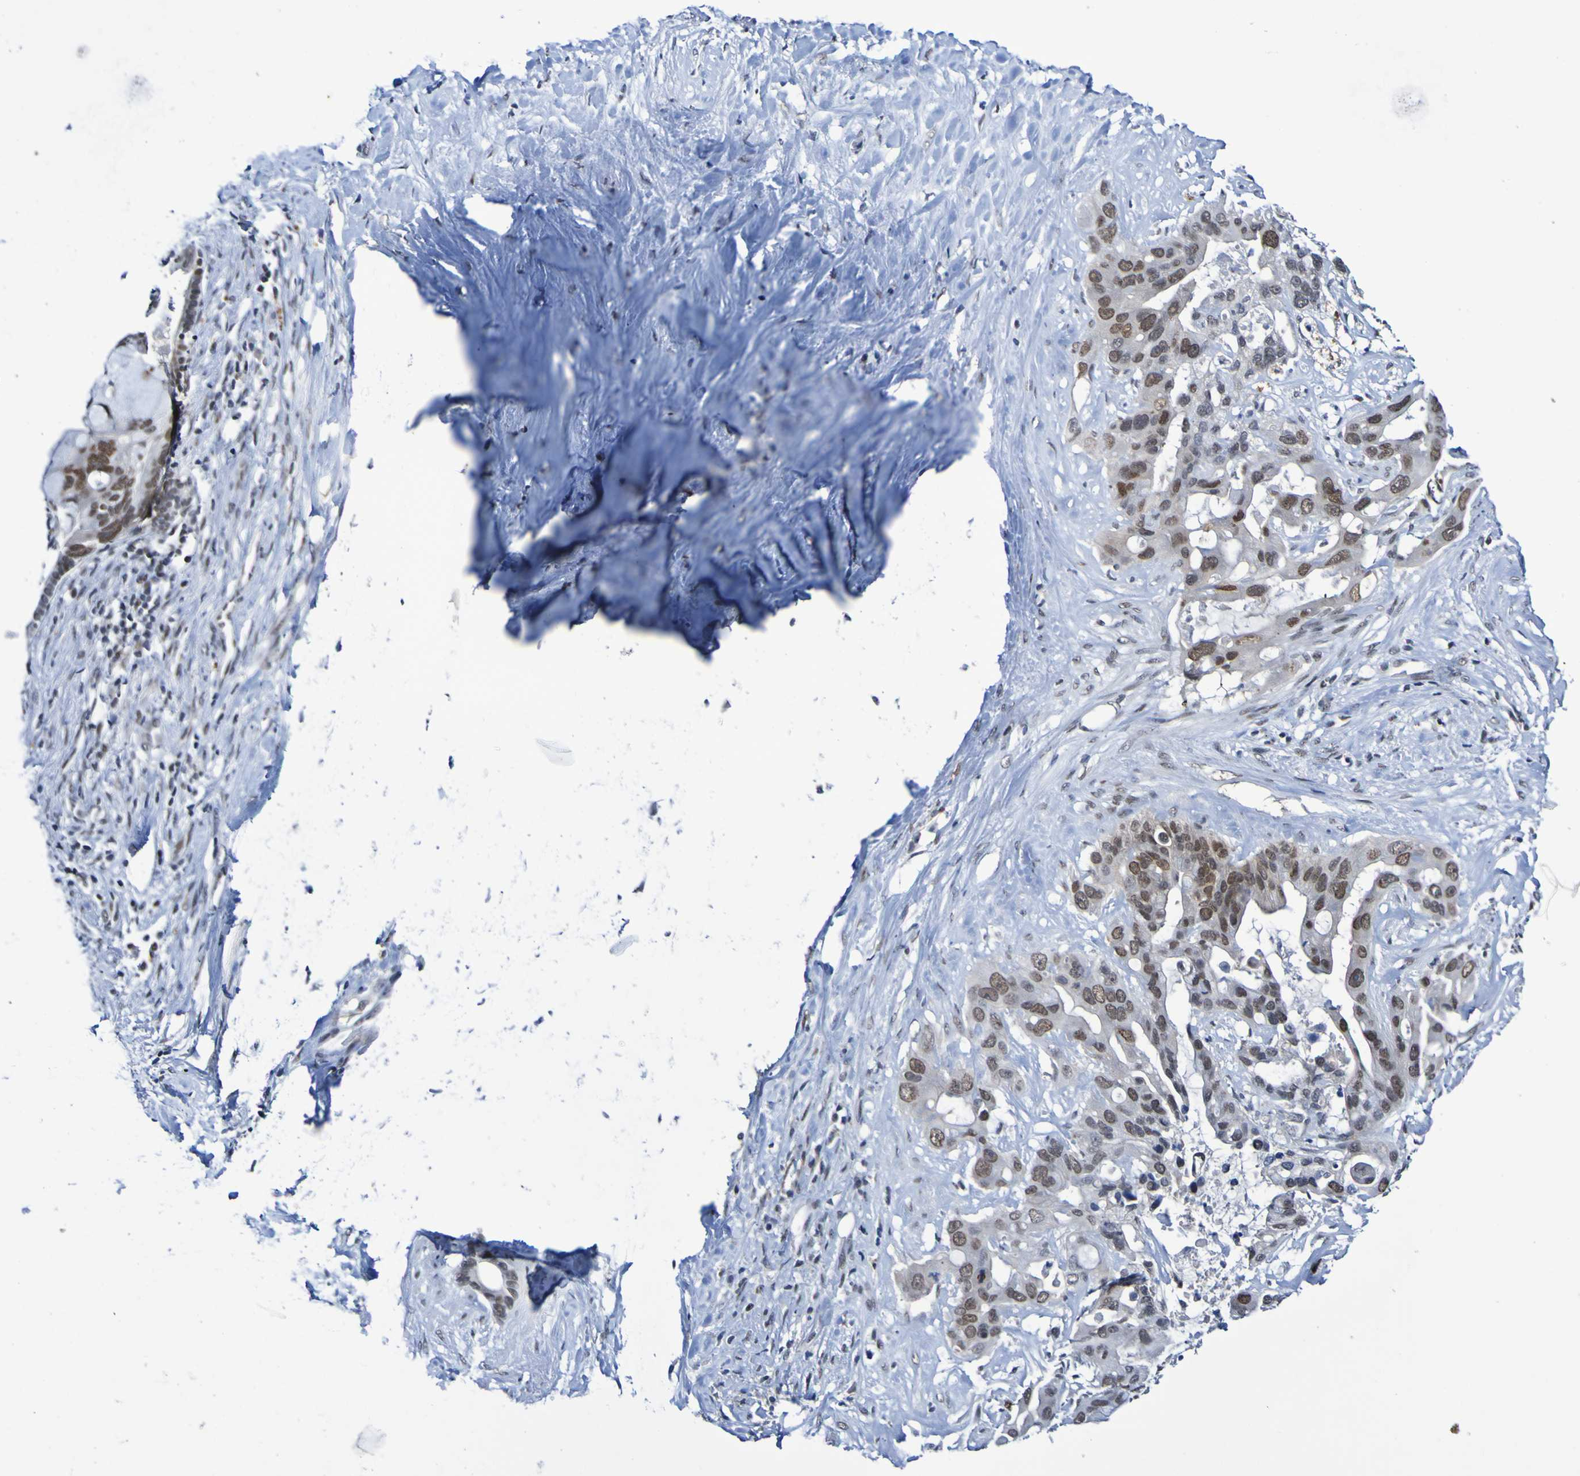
{"staining": {"intensity": "moderate", "quantity": ">75%", "location": "nuclear"}, "tissue": "liver cancer", "cell_type": "Tumor cells", "image_type": "cancer", "snomed": [{"axis": "morphology", "description": "Cholangiocarcinoma"}, {"axis": "topography", "description": "Liver"}], "caption": "IHC (DAB (3,3'-diaminobenzidine)) staining of liver cancer (cholangiocarcinoma) demonstrates moderate nuclear protein expression in approximately >75% of tumor cells.", "gene": "PCGF1", "patient": {"sex": "female", "age": 65}}